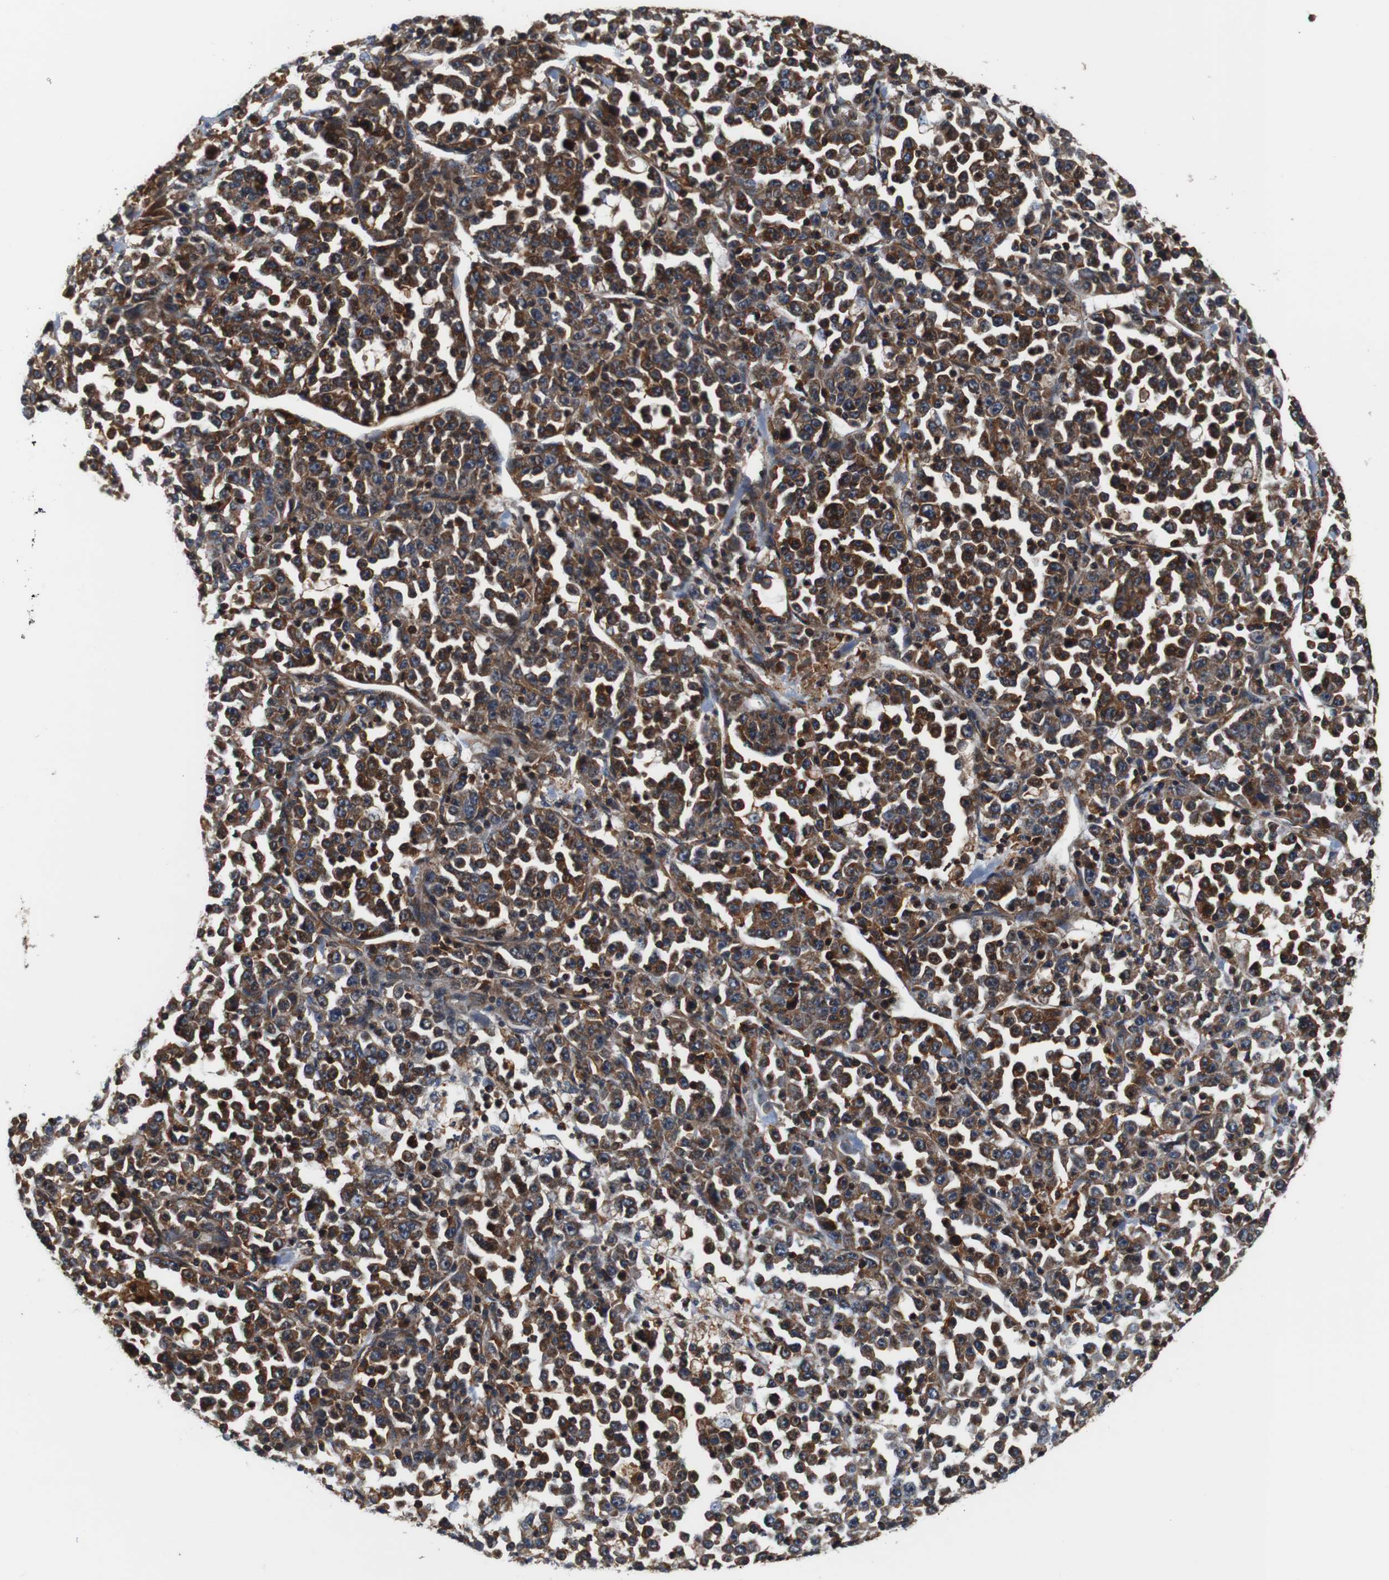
{"staining": {"intensity": "strong", "quantity": ">75%", "location": "cytoplasmic/membranous"}, "tissue": "stomach cancer", "cell_type": "Tumor cells", "image_type": "cancer", "snomed": [{"axis": "morphology", "description": "Normal tissue, NOS"}, {"axis": "morphology", "description": "Adenocarcinoma, NOS"}, {"axis": "topography", "description": "Stomach, upper"}, {"axis": "topography", "description": "Stomach"}], "caption": "A histopathology image showing strong cytoplasmic/membranous expression in about >75% of tumor cells in adenocarcinoma (stomach), as visualized by brown immunohistochemical staining.", "gene": "LRP4", "patient": {"sex": "male", "age": 59}}